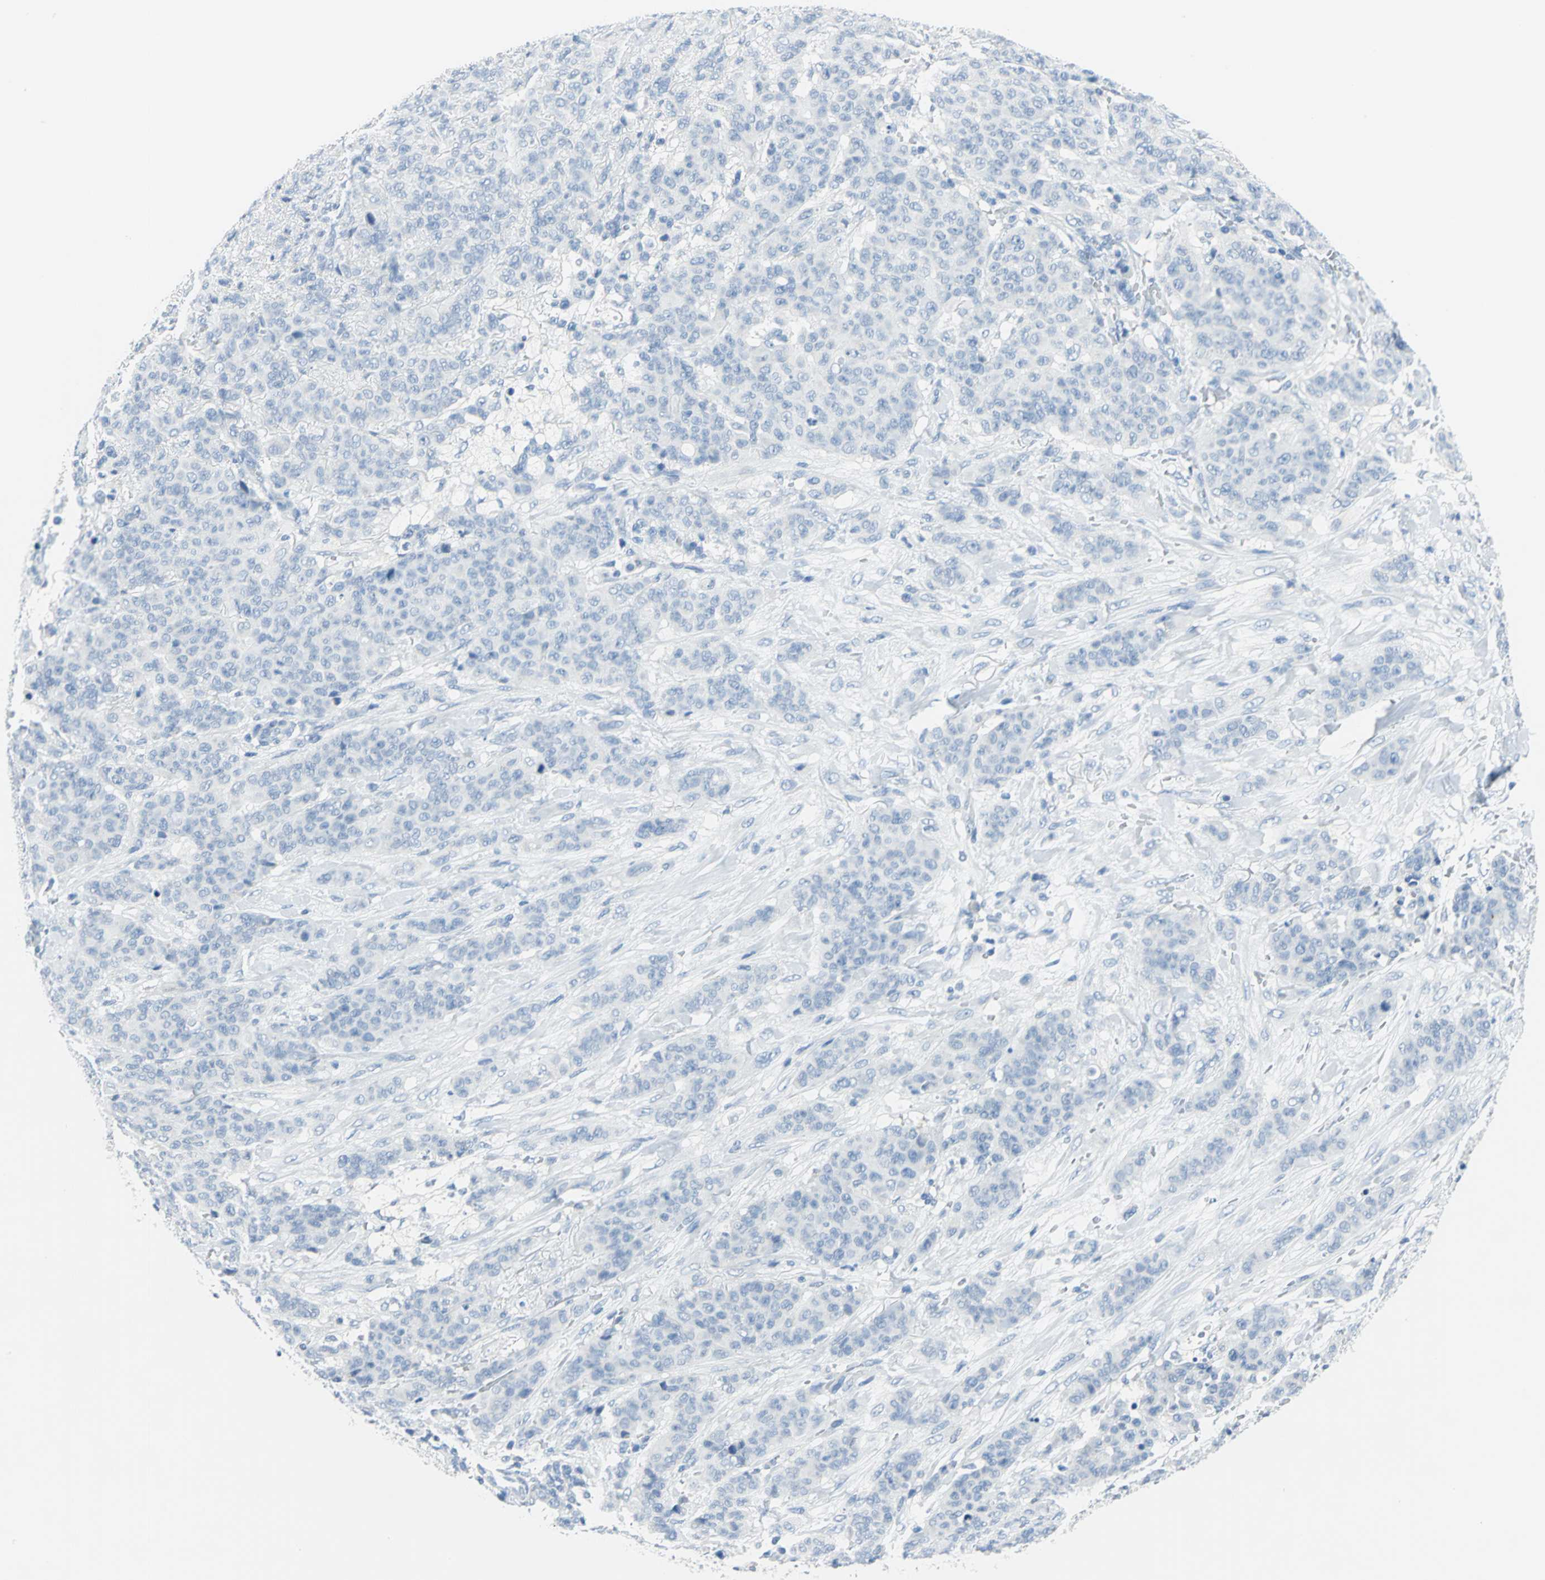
{"staining": {"intensity": "negative", "quantity": "none", "location": "none"}, "tissue": "breast cancer", "cell_type": "Tumor cells", "image_type": "cancer", "snomed": [{"axis": "morphology", "description": "Duct carcinoma"}, {"axis": "topography", "description": "Breast"}], "caption": "Histopathology image shows no protein expression in tumor cells of breast cancer tissue.", "gene": "PKLR", "patient": {"sex": "female", "age": 40}}